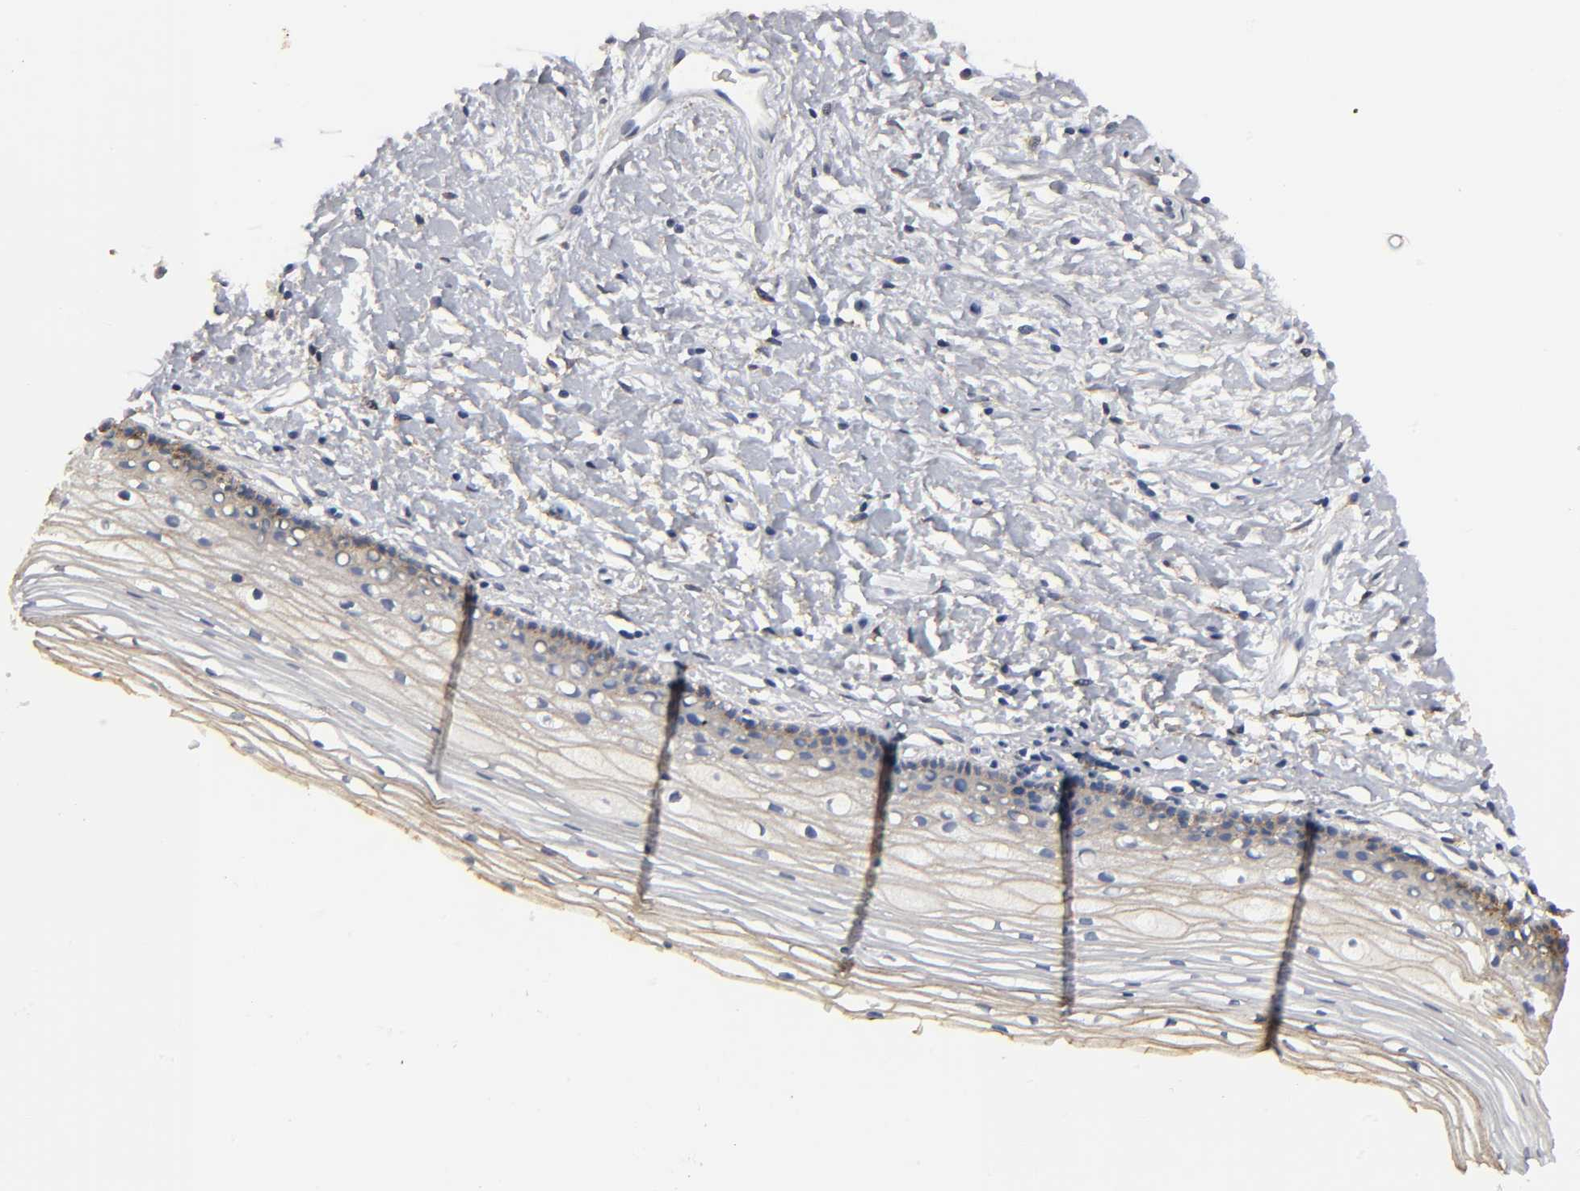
{"staining": {"intensity": "negative", "quantity": "none", "location": "none"}, "tissue": "cervix", "cell_type": "Glandular cells", "image_type": "normal", "snomed": [{"axis": "morphology", "description": "Normal tissue, NOS"}, {"axis": "topography", "description": "Cervix"}], "caption": "Immunohistochemical staining of unremarkable cervix displays no significant staining in glandular cells. The staining is performed using DAB (3,3'-diaminobenzidine) brown chromogen with nuclei counter-stained in using hematoxylin.", "gene": "LRP1", "patient": {"sex": "female", "age": 46}}